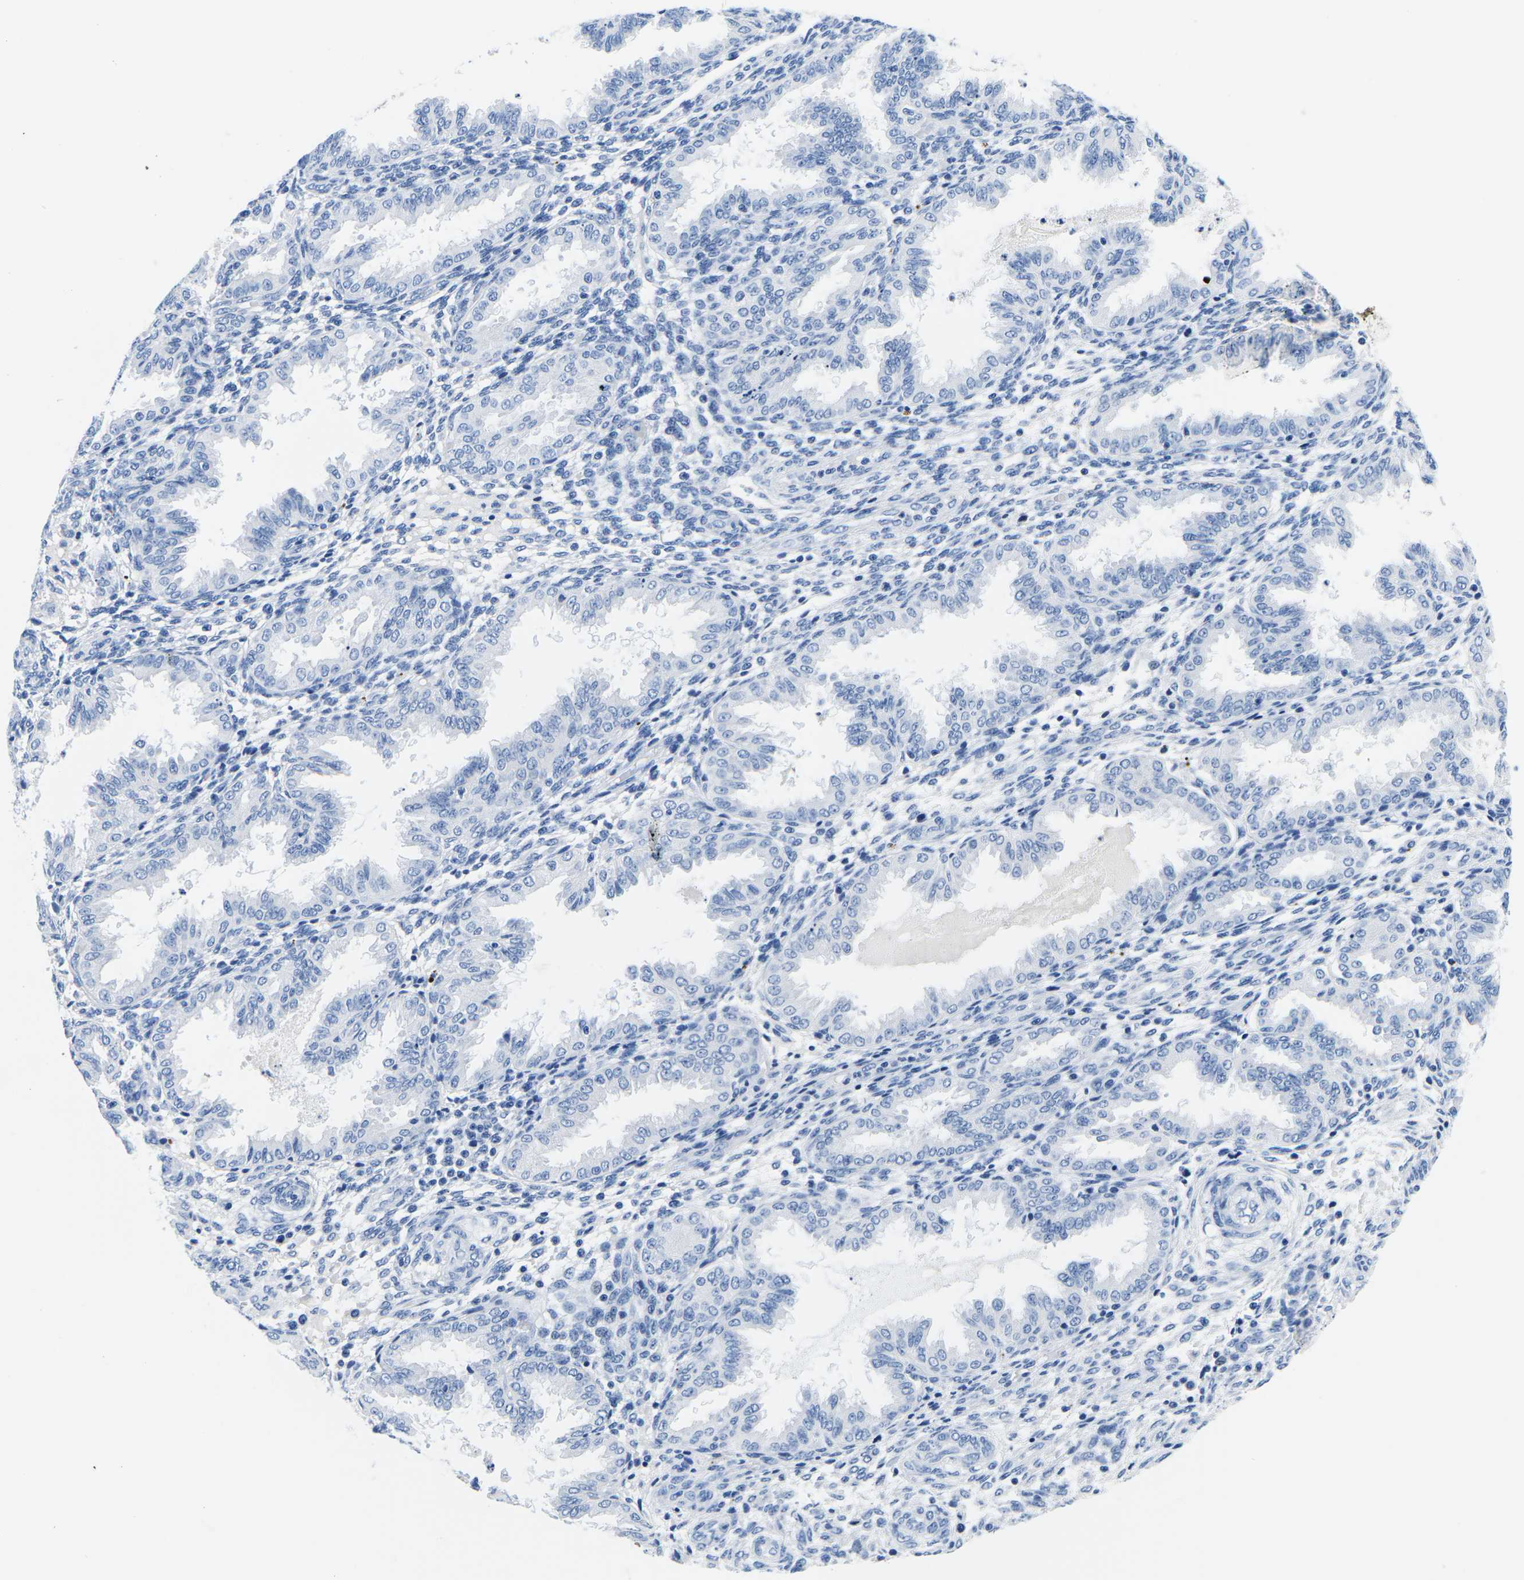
{"staining": {"intensity": "negative", "quantity": "none", "location": "none"}, "tissue": "endometrium", "cell_type": "Cells in endometrial stroma", "image_type": "normal", "snomed": [{"axis": "morphology", "description": "Normal tissue, NOS"}, {"axis": "topography", "description": "Endometrium"}], "caption": "A high-resolution micrograph shows immunohistochemistry (IHC) staining of benign endometrium, which exhibits no significant staining in cells in endometrial stroma. Brightfield microscopy of IHC stained with DAB (3,3'-diaminobenzidine) (brown) and hematoxylin (blue), captured at high magnification.", "gene": "CYP1A2", "patient": {"sex": "female", "age": 33}}